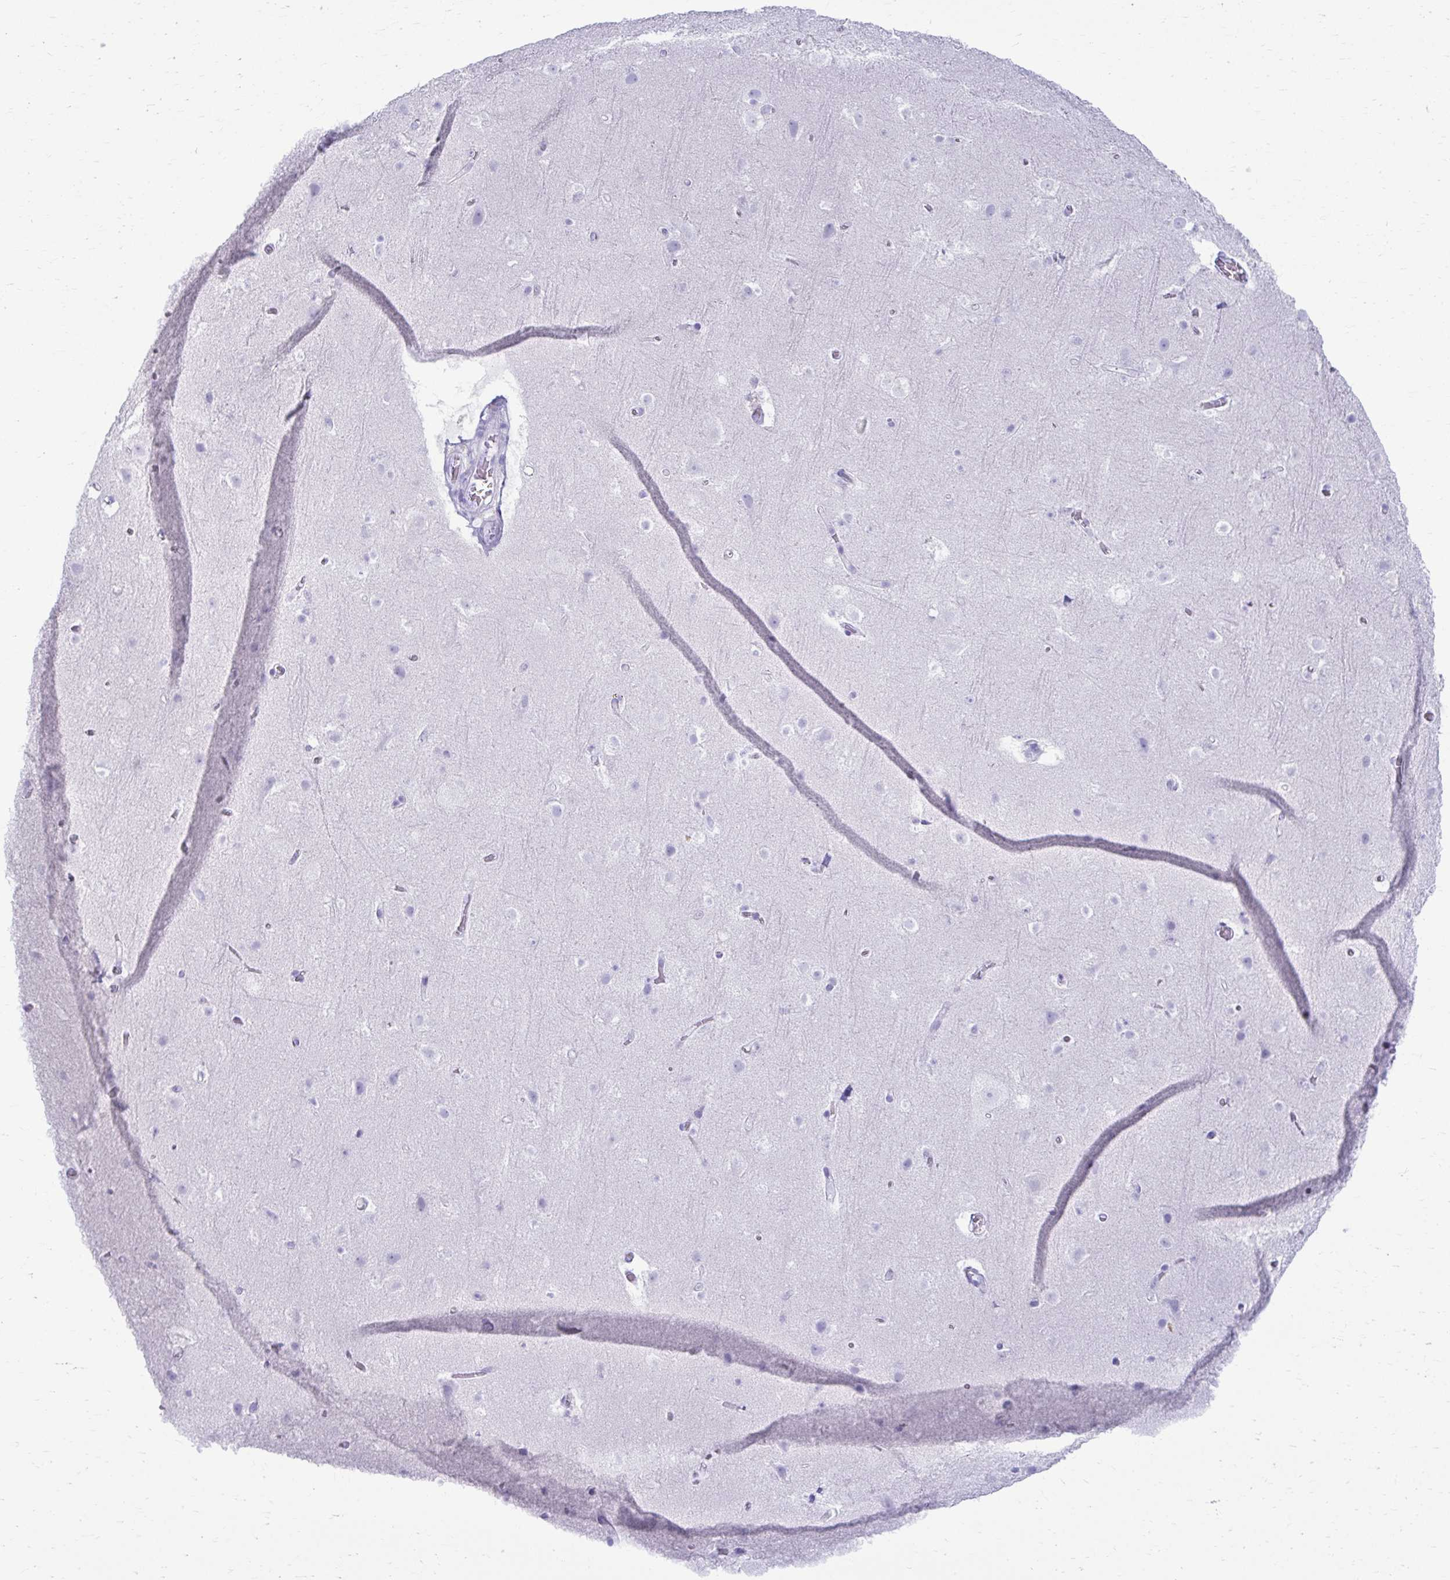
{"staining": {"intensity": "negative", "quantity": "none", "location": "none"}, "tissue": "cerebral cortex", "cell_type": "Endothelial cells", "image_type": "normal", "snomed": [{"axis": "morphology", "description": "Normal tissue, NOS"}, {"axis": "topography", "description": "Cerebral cortex"}], "caption": "High power microscopy micrograph of an immunohistochemistry (IHC) histopathology image of normal cerebral cortex, revealing no significant staining in endothelial cells.", "gene": "ATP4B", "patient": {"sex": "female", "age": 42}}